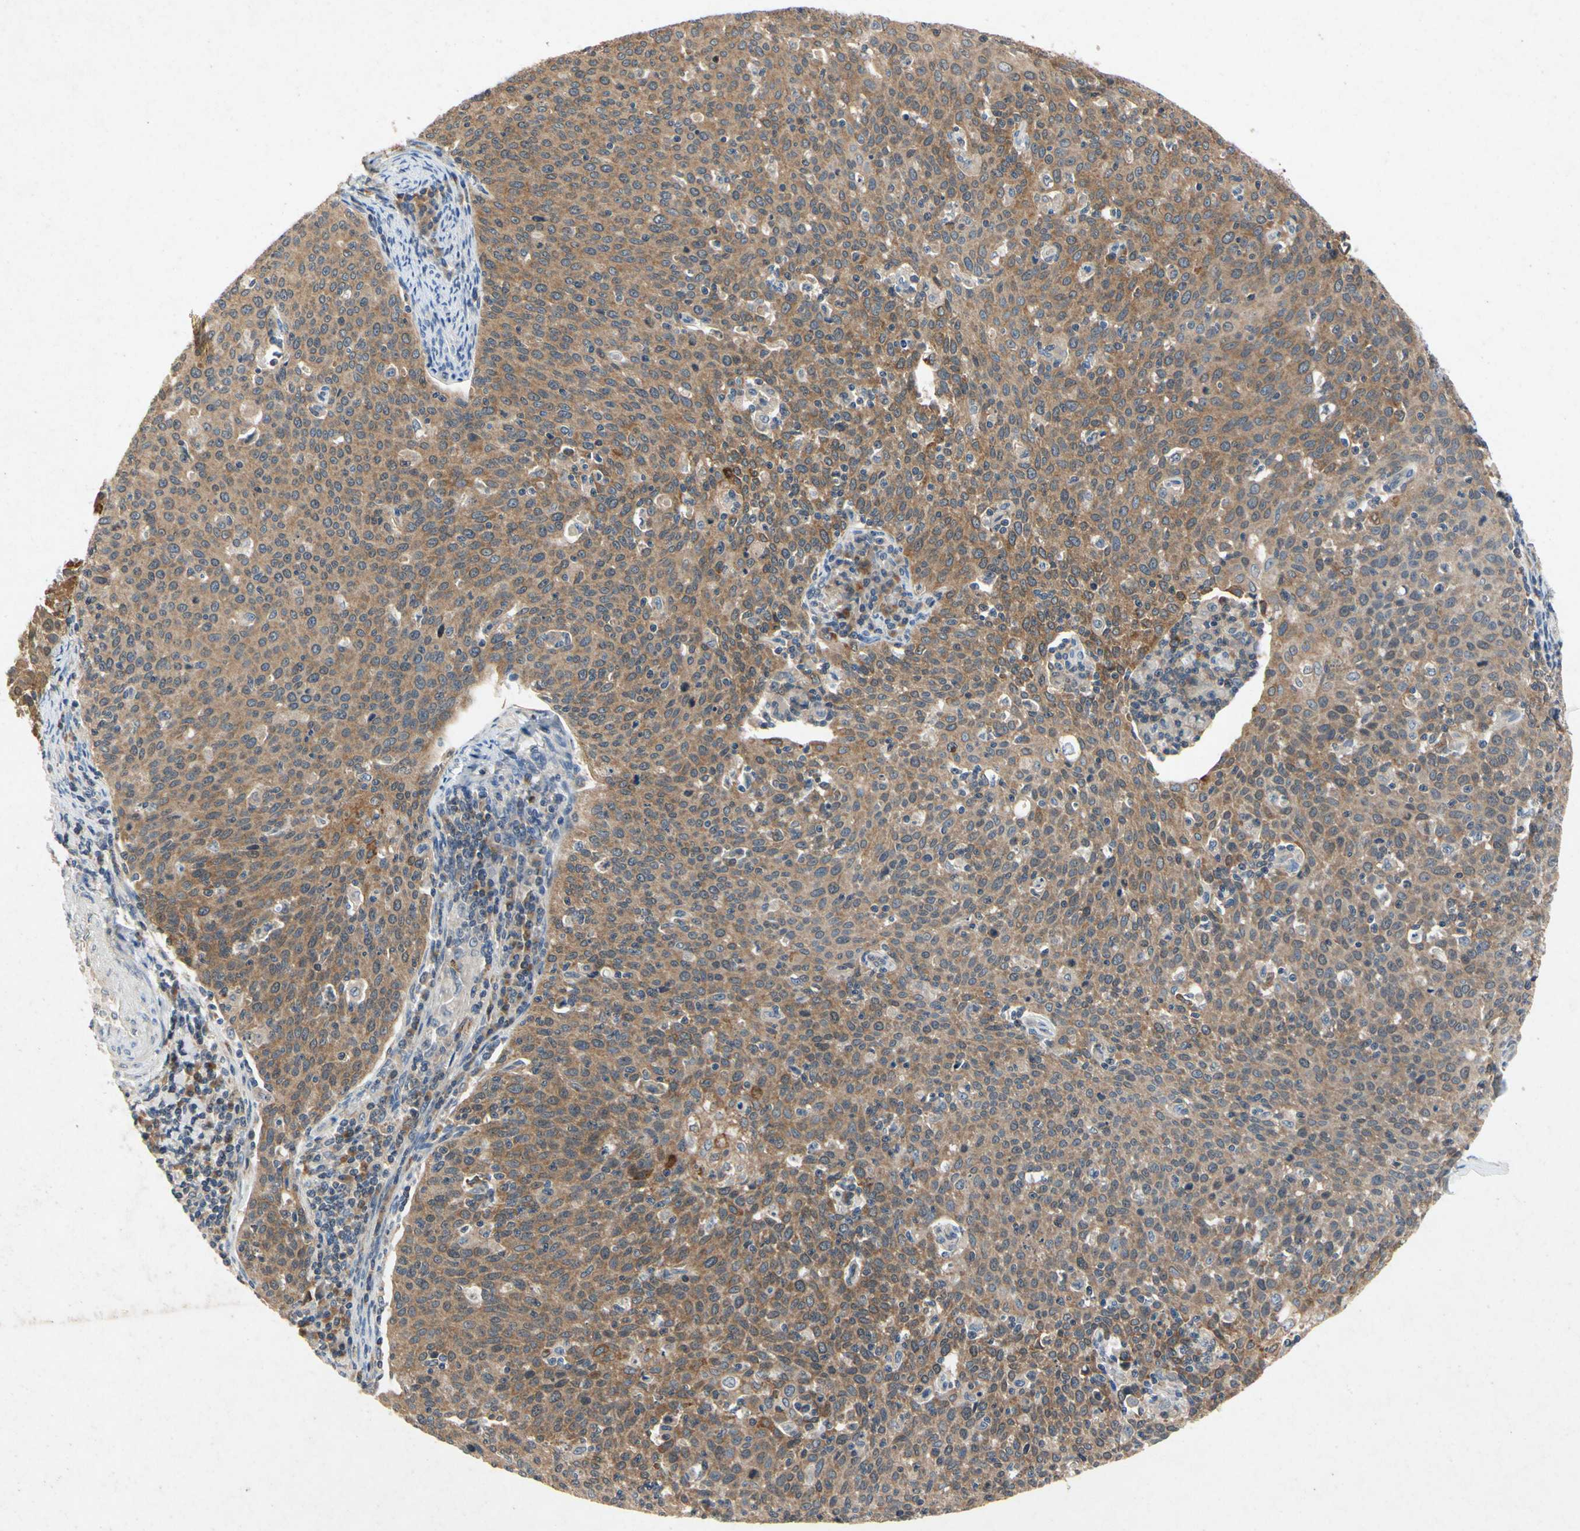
{"staining": {"intensity": "moderate", "quantity": ">75%", "location": "cytoplasmic/membranous"}, "tissue": "cervical cancer", "cell_type": "Tumor cells", "image_type": "cancer", "snomed": [{"axis": "morphology", "description": "Squamous cell carcinoma, NOS"}, {"axis": "topography", "description": "Cervix"}], "caption": "Cervical cancer stained with a brown dye displays moderate cytoplasmic/membranous positive staining in about >75% of tumor cells.", "gene": "RPS6KA1", "patient": {"sex": "female", "age": 38}}